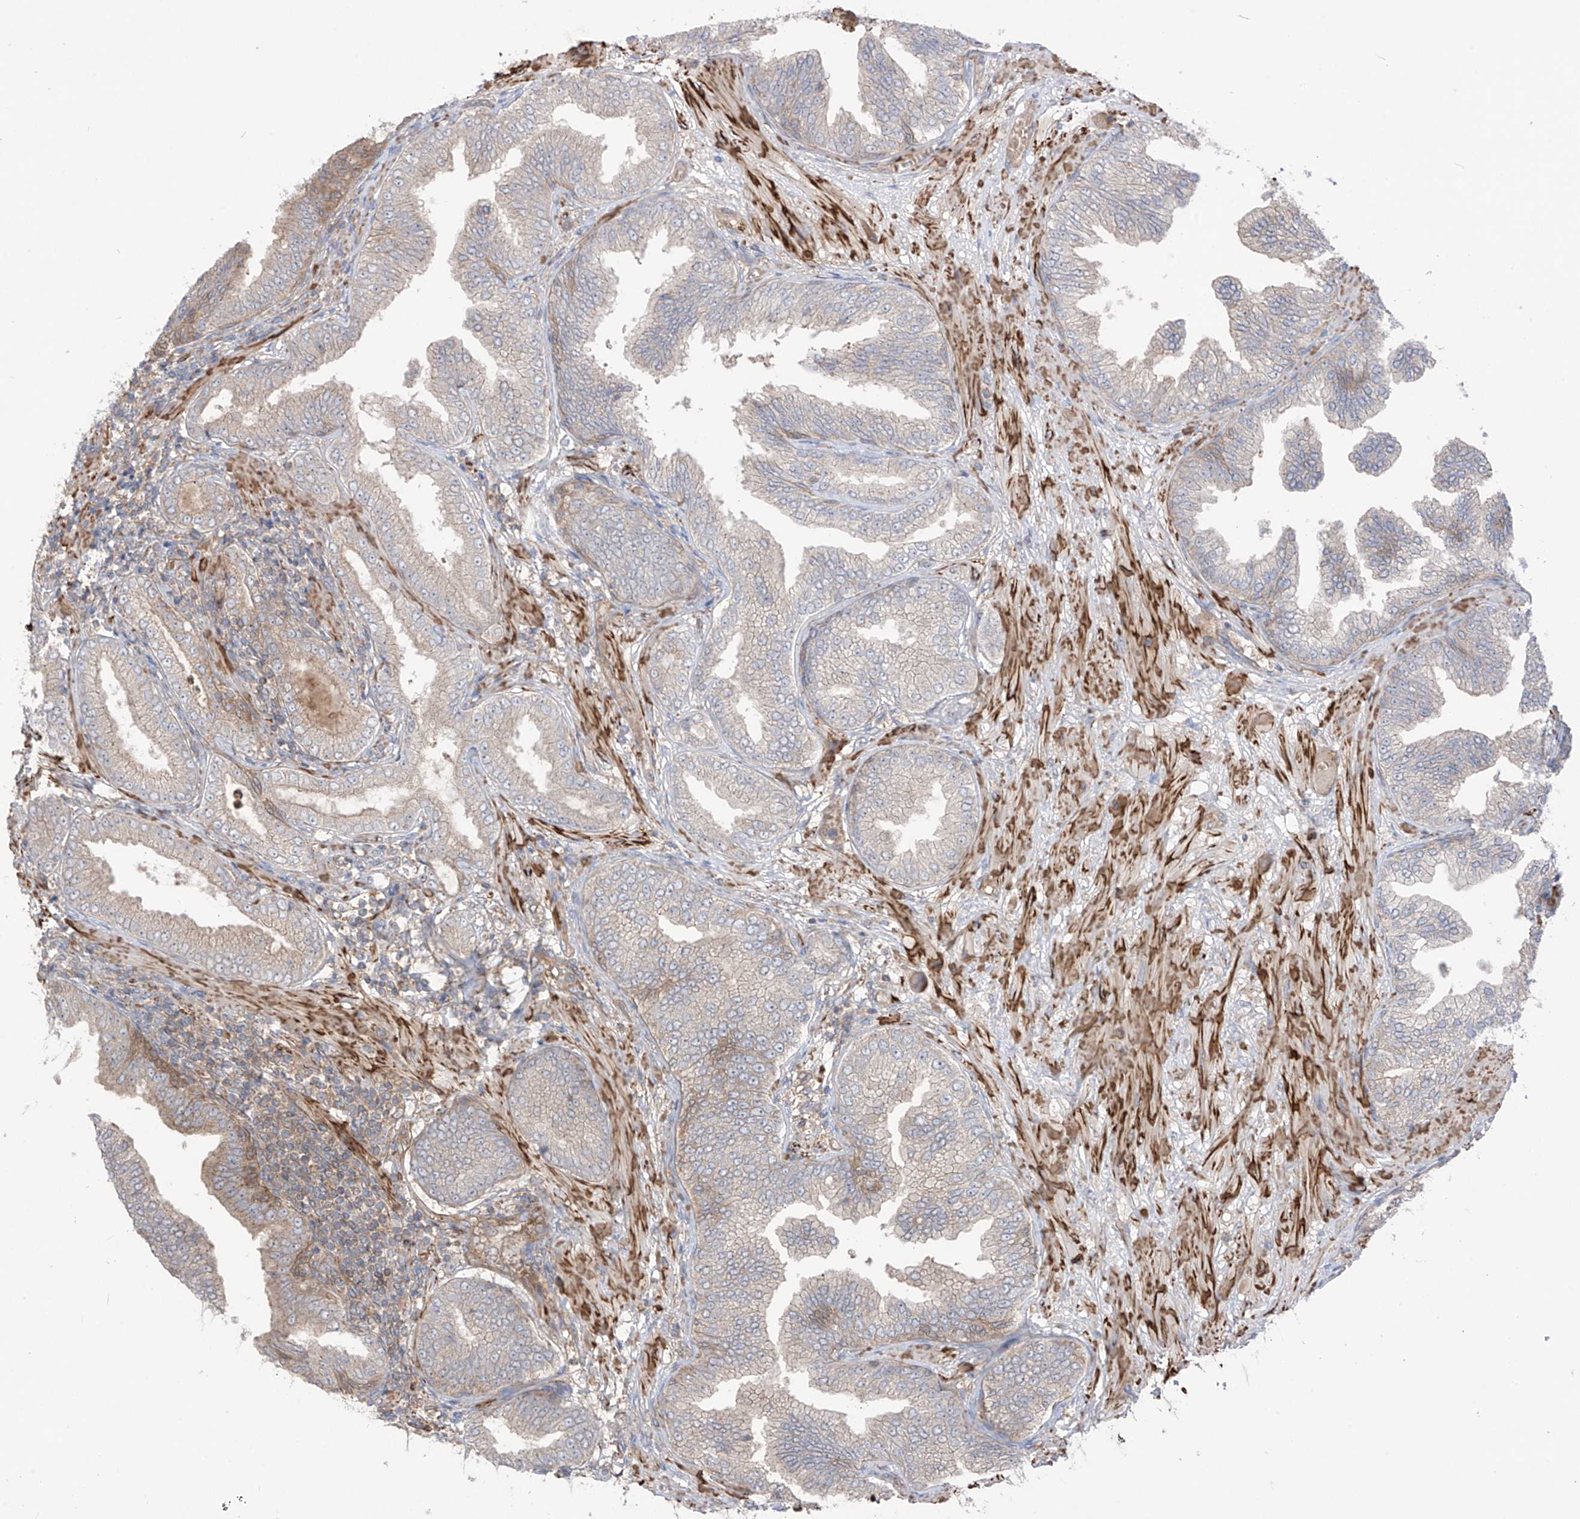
{"staining": {"intensity": "negative", "quantity": "none", "location": "none"}, "tissue": "prostate cancer", "cell_type": "Tumor cells", "image_type": "cancer", "snomed": [{"axis": "morphology", "description": "Adenocarcinoma, Low grade"}, {"axis": "topography", "description": "Prostate"}], "caption": "Immunohistochemistry of human prostate cancer displays no positivity in tumor cells.", "gene": "TRMU", "patient": {"sex": "male", "age": 63}}